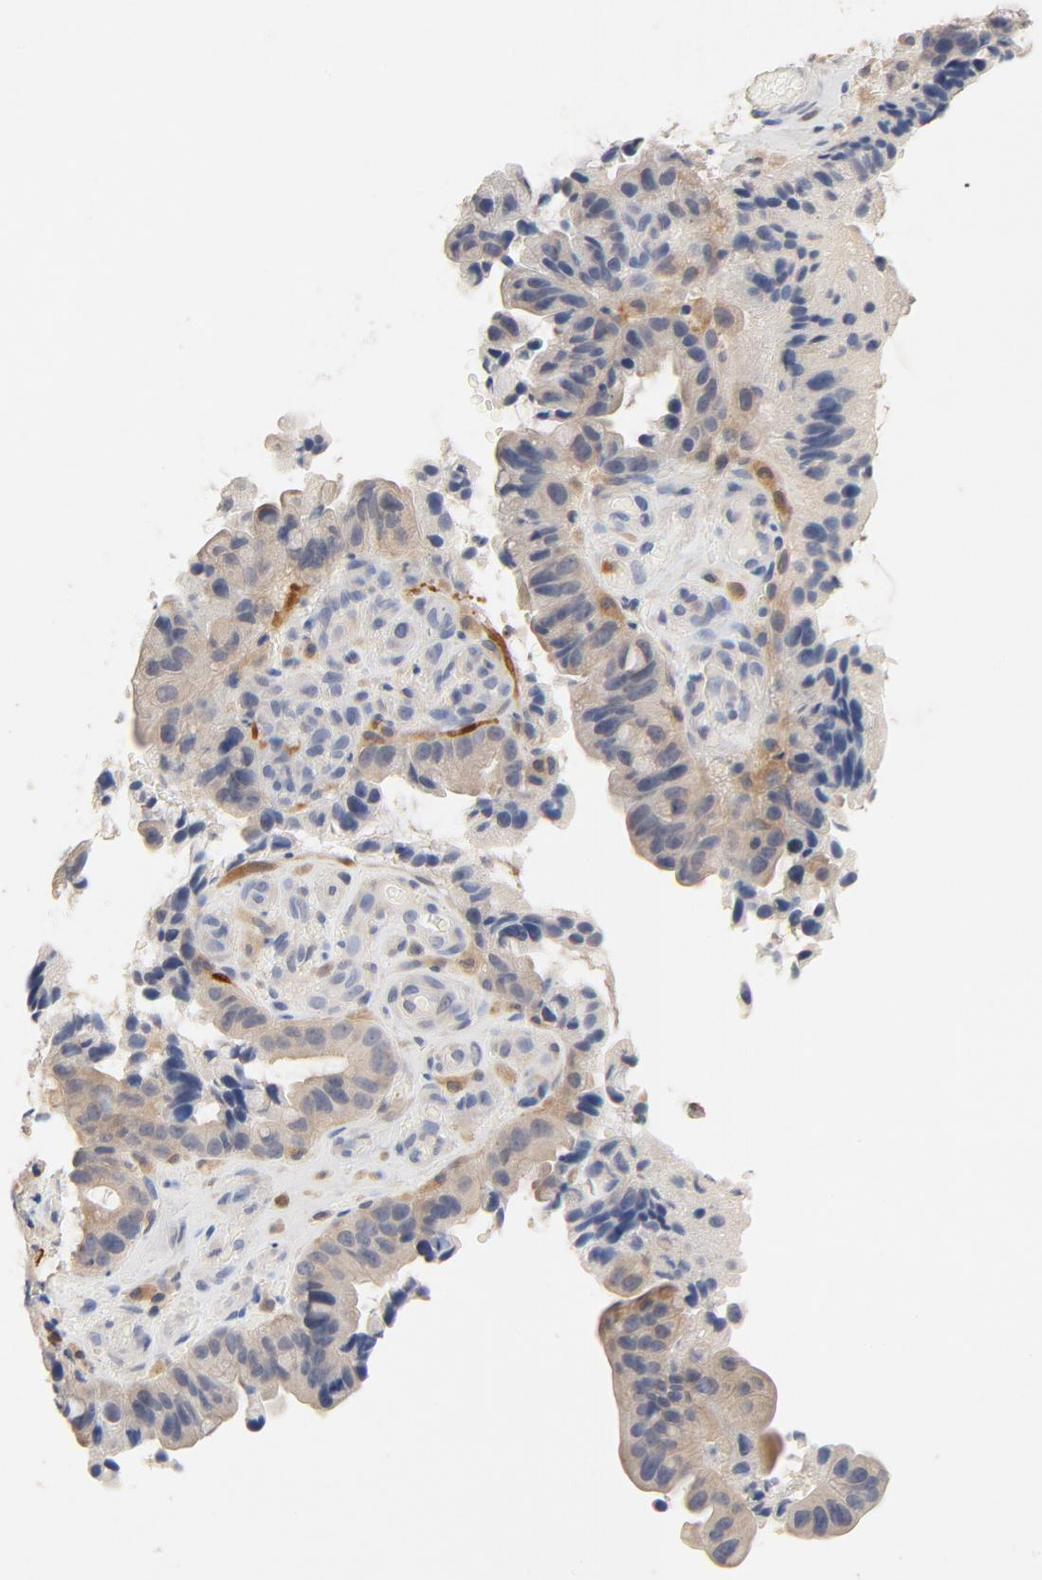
{"staining": {"intensity": "moderate", "quantity": "25%-75%", "location": "cytoplasmic/membranous"}, "tissue": "pancreatic cancer", "cell_type": "Tumor cells", "image_type": "cancer", "snomed": [{"axis": "morphology", "description": "Adenocarcinoma, NOS"}, {"axis": "topography", "description": "Pancreas"}], "caption": "Tumor cells show moderate cytoplasmic/membranous positivity in about 25%-75% of cells in pancreatic adenocarcinoma.", "gene": "STAT1", "patient": {"sex": "male", "age": 82}}